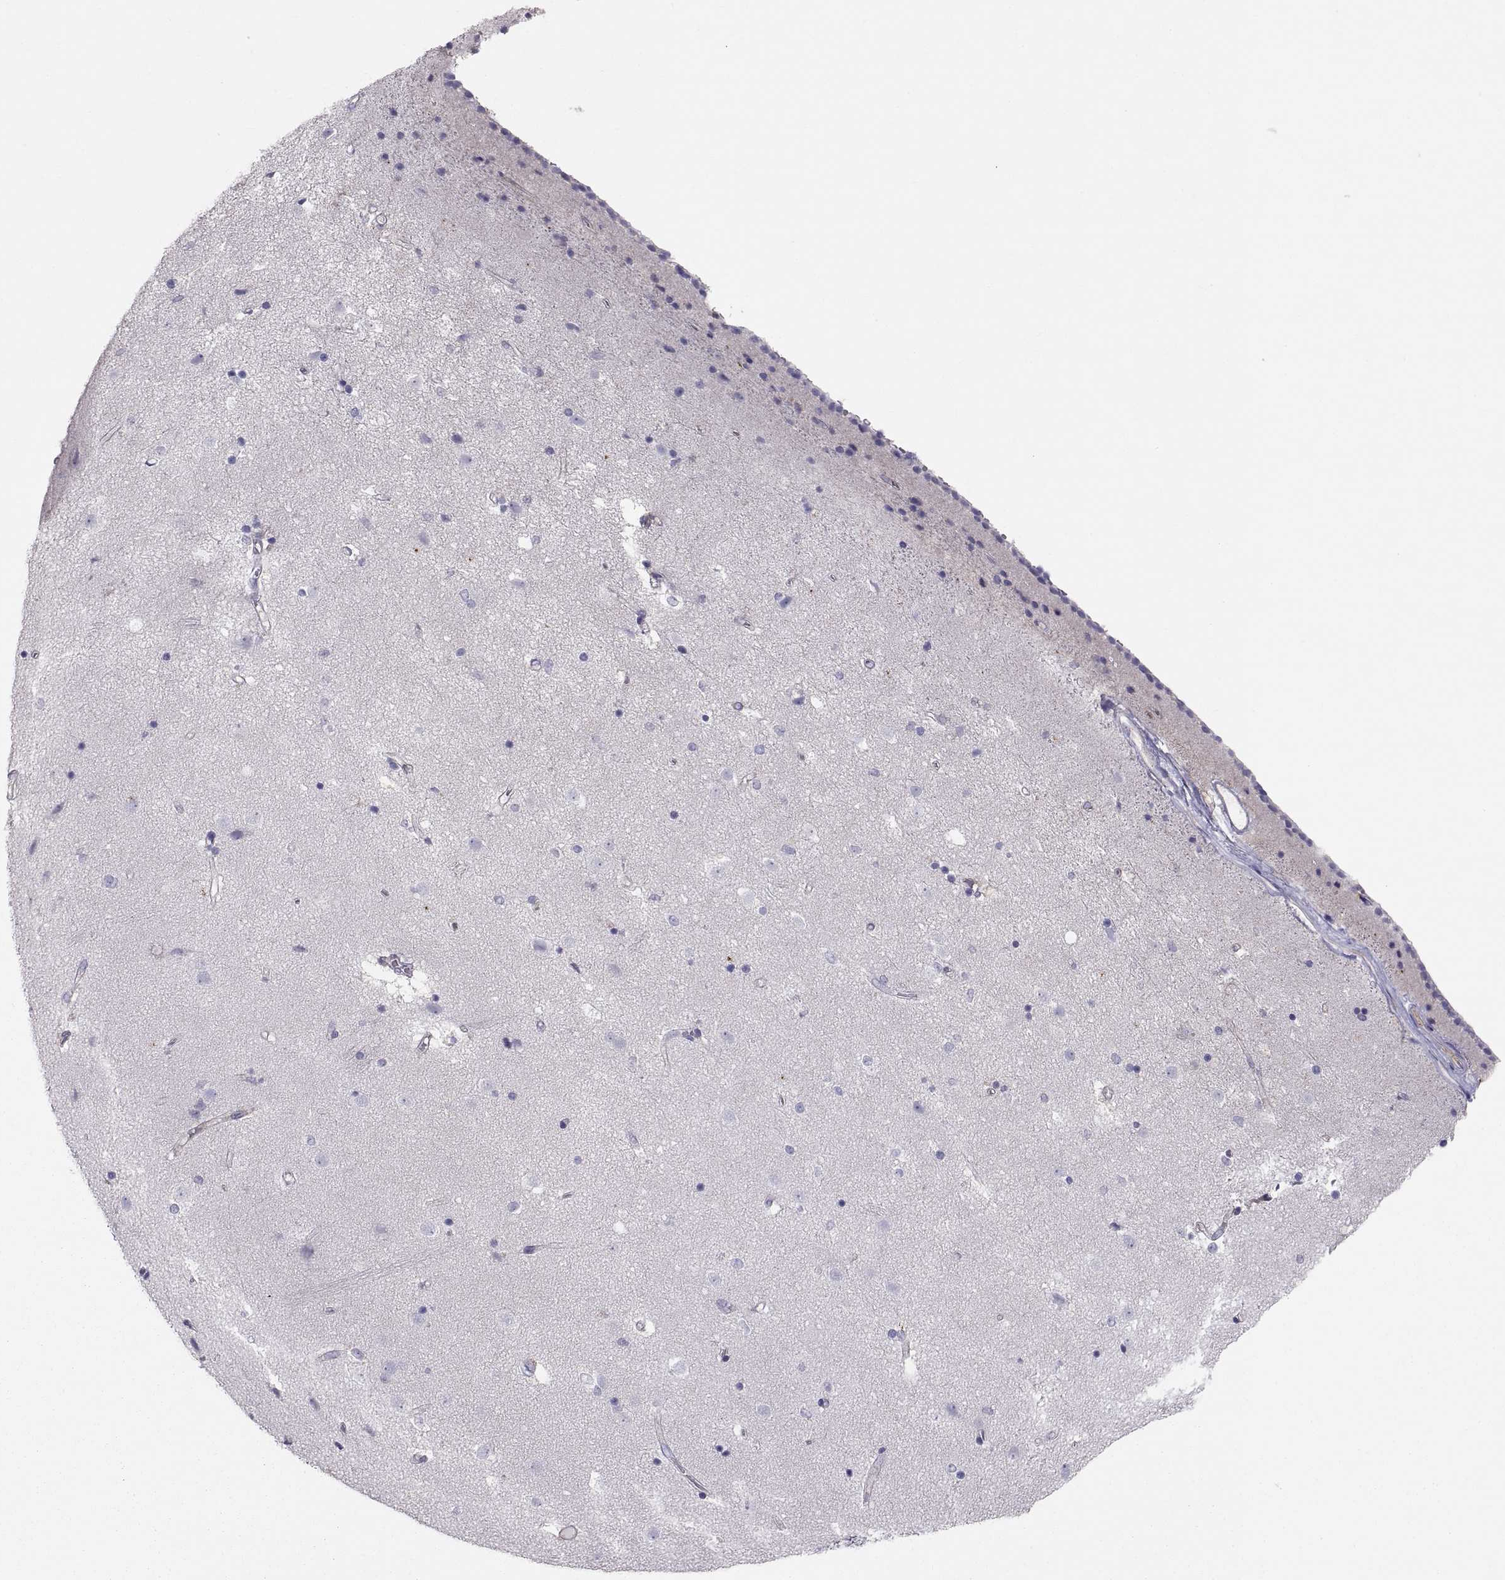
{"staining": {"intensity": "negative", "quantity": "none", "location": "none"}, "tissue": "caudate", "cell_type": "Glial cells", "image_type": "normal", "snomed": [{"axis": "morphology", "description": "Normal tissue, NOS"}, {"axis": "topography", "description": "Lateral ventricle wall"}], "caption": "Human caudate stained for a protein using immunohistochemistry shows no staining in glial cells.", "gene": "RALB", "patient": {"sex": "female", "age": 71}}